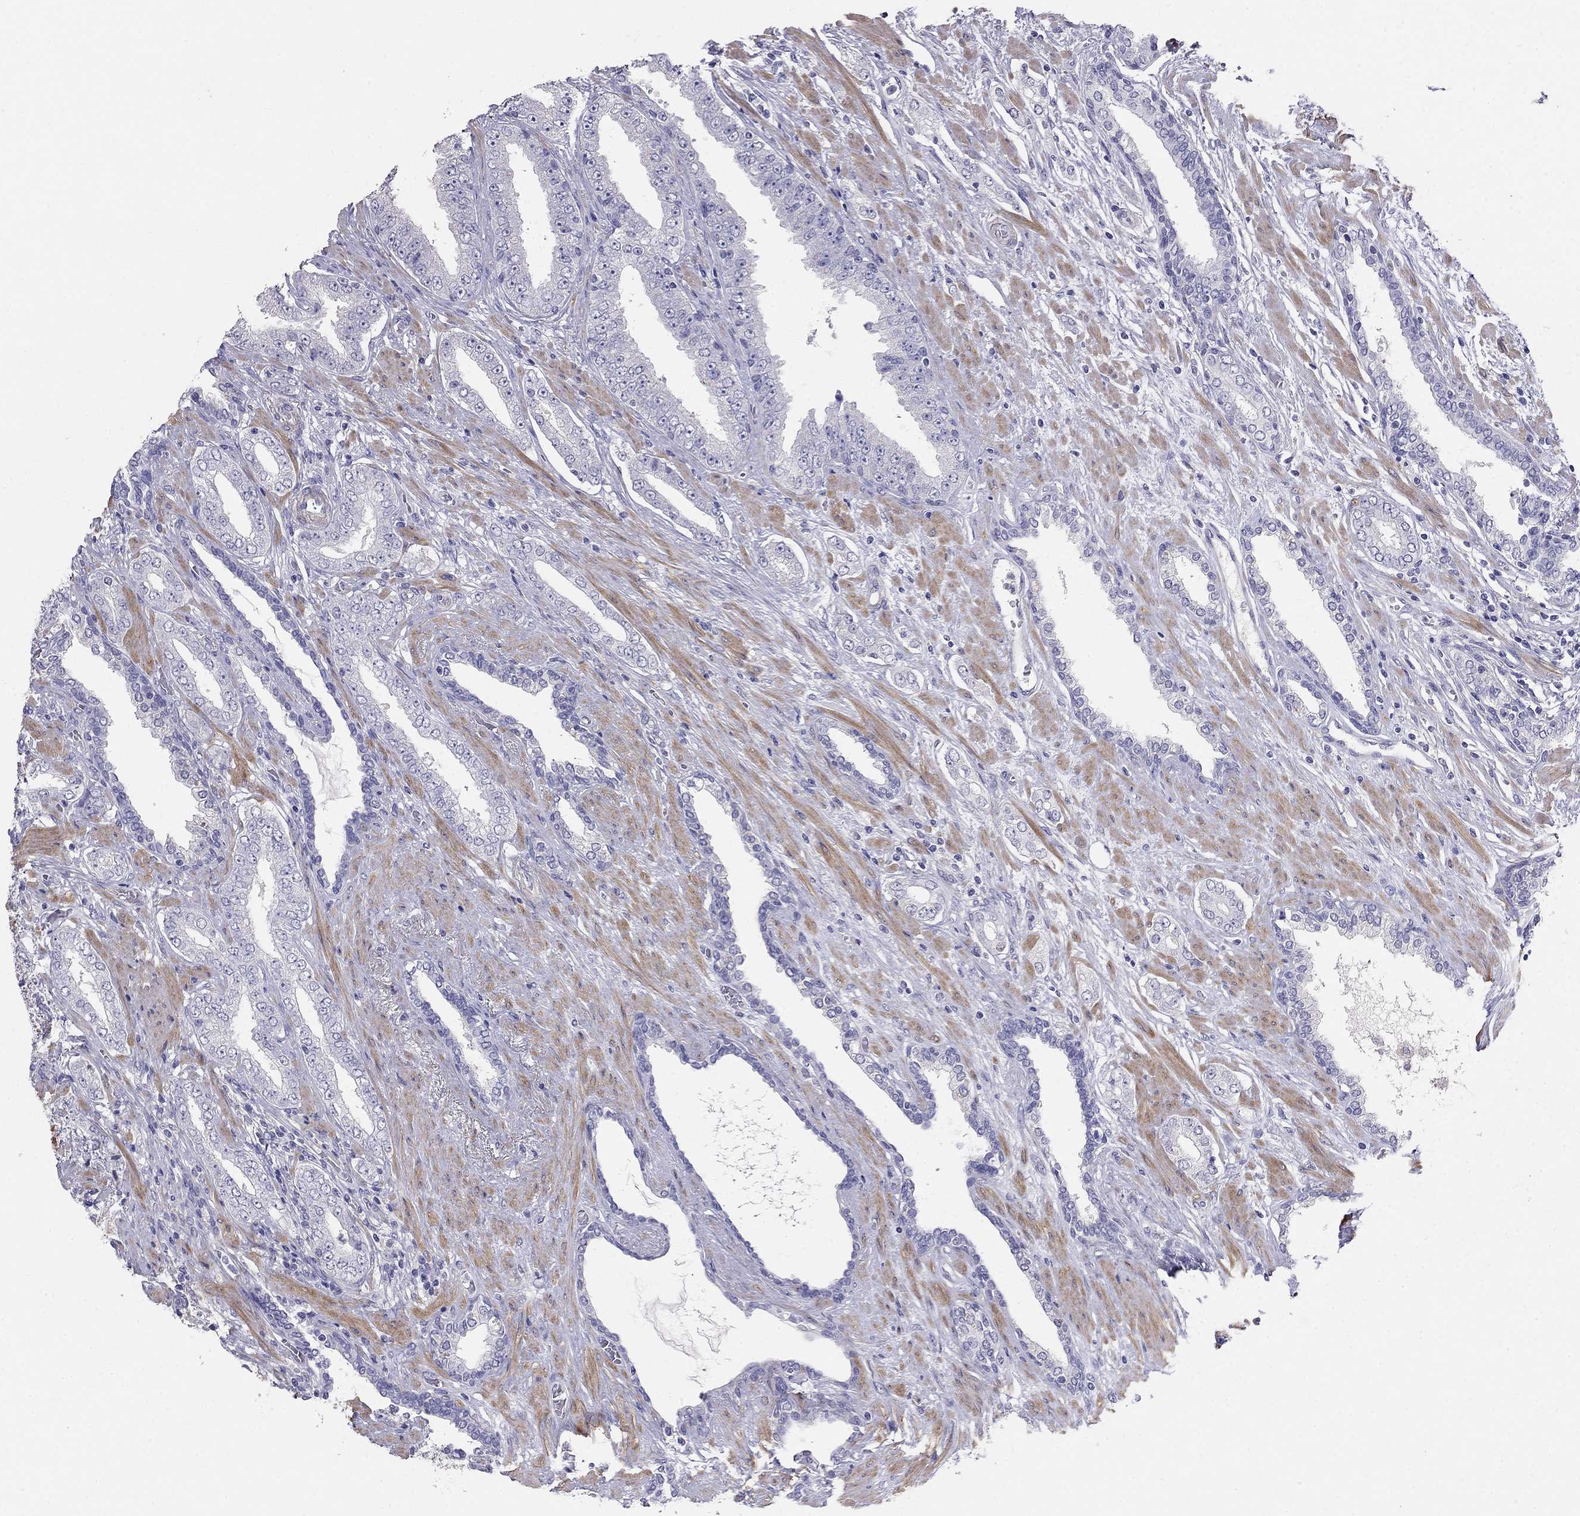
{"staining": {"intensity": "negative", "quantity": "none", "location": "none"}, "tissue": "prostate cancer", "cell_type": "Tumor cells", "image_type": "cancer", "snomed": [{"axis": "morphology", "description": "Adenocarcinoma, Low grade"}, {"axis": "topography", "description": "Prostate and seminal vesicle, NOS"}], "caption": "A micrograph of prostate adenocarcinoma (low-grade) stained for a protein reveals no brown staining in tumor cells. (DAB immunohistochemistry (IHC) with hematoxylin counter stain).", "gene": "LY6H", "patient": {"sex": "male", "age": 61}}